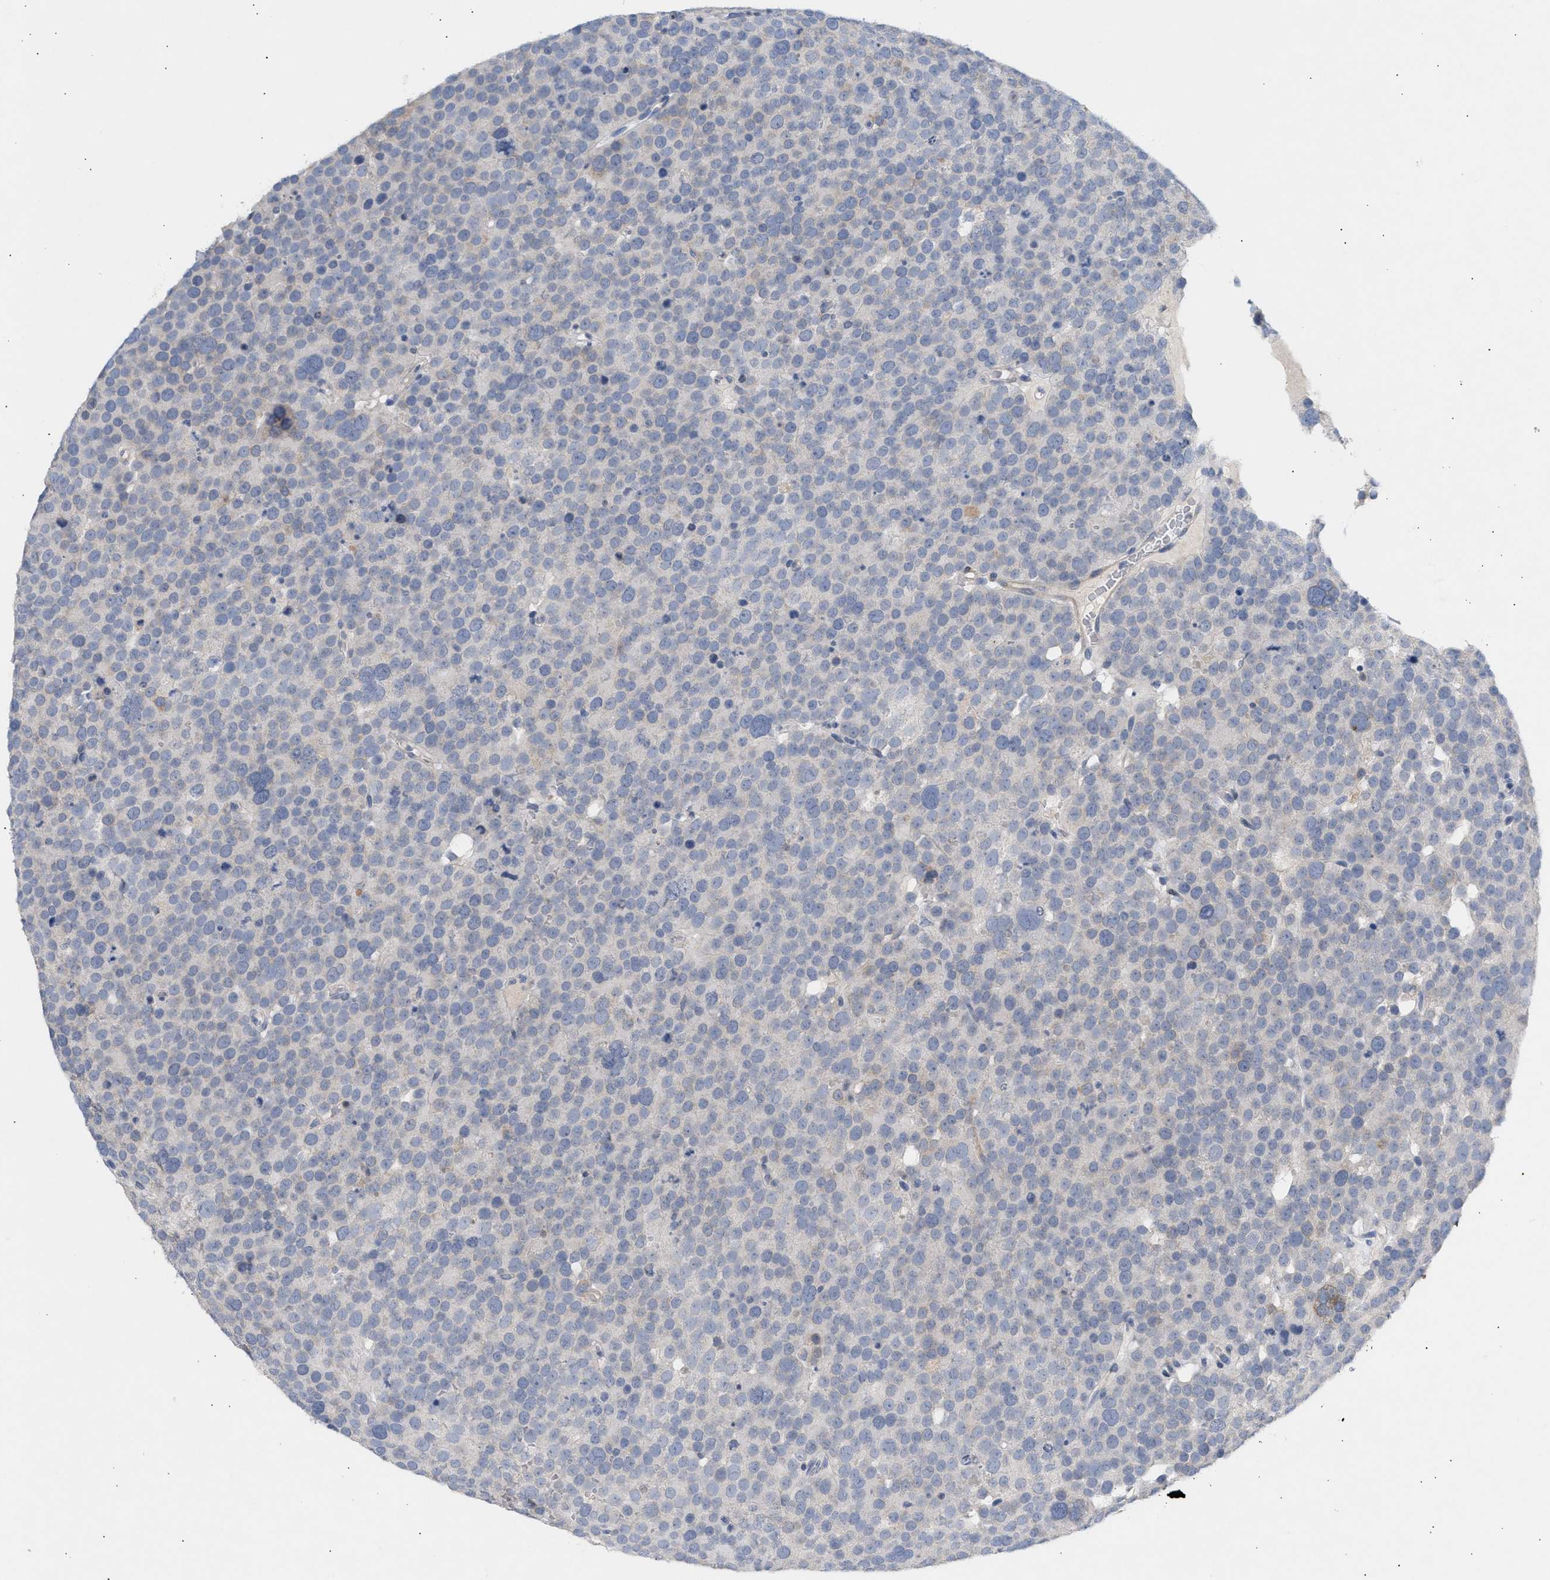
{"staining": {"intensity": "negative", "quantity": "none", "location": "none"}, "tissue": "testis cancer", "cell_type": "Tumor cells", "image_type": "cancer", "snomed": [{"axis": "morphology", "description": "Seminoma, NOS"}, {"axis": "topography", "description": "Testis"}], "caption": "Protein analysis of seminoma (testis) reveals no significant expression in tumor cells. (Stains: DAB immunohistochemistry with hematoxylin counter stain, Microscopy: brightfield microscopy at high magnification).", "gene": "SELENOM", "patient": {"sex": "male", "age": 71}}